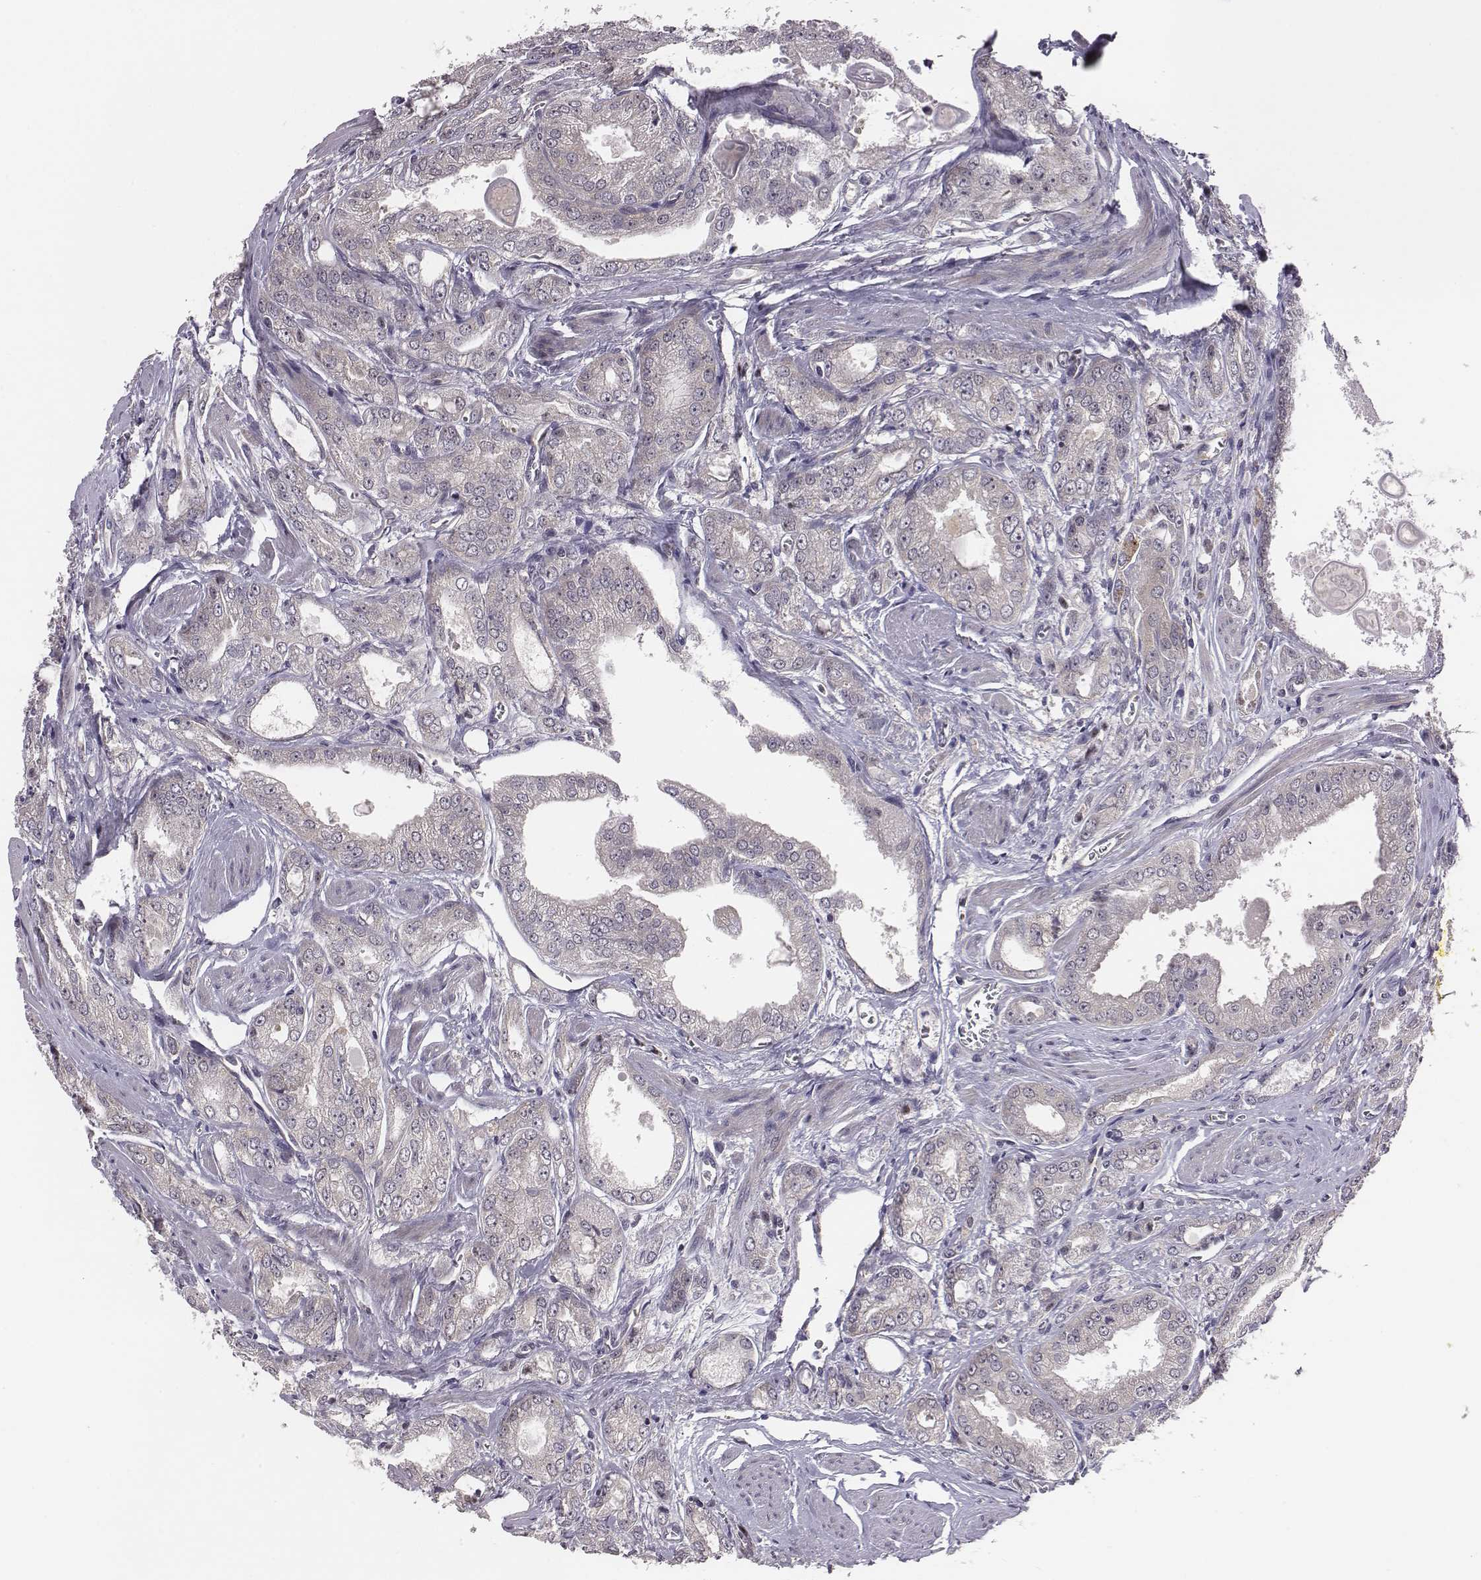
{"staining": {"intensity": "weak", "quantity": "<25%", "location": "cytoplasmic/membranous"}, "tissue": "prostate cancer", "cell_type": "Tumor cells", "image_type": "cancer", "snomed": [{"axis": "morphology", "description": "Adenocarcinoma, NOS"}, {"axis": "morphology", "description": "Adenocarcinoma, High grade"}, {"axis": "topography", "description": "Prostate"}], "caption": "The immunohistochemistry histopathology image has no significant positivity in tumor cells of prostate cancer (high-grade adenocarcinoma) tissue. (DAB immunohistochemistry (IHC) visualized using brightfield microscopy, high magnification).", "gene": "SMURF2", "patient": {"sex": "male", "age": 70}}